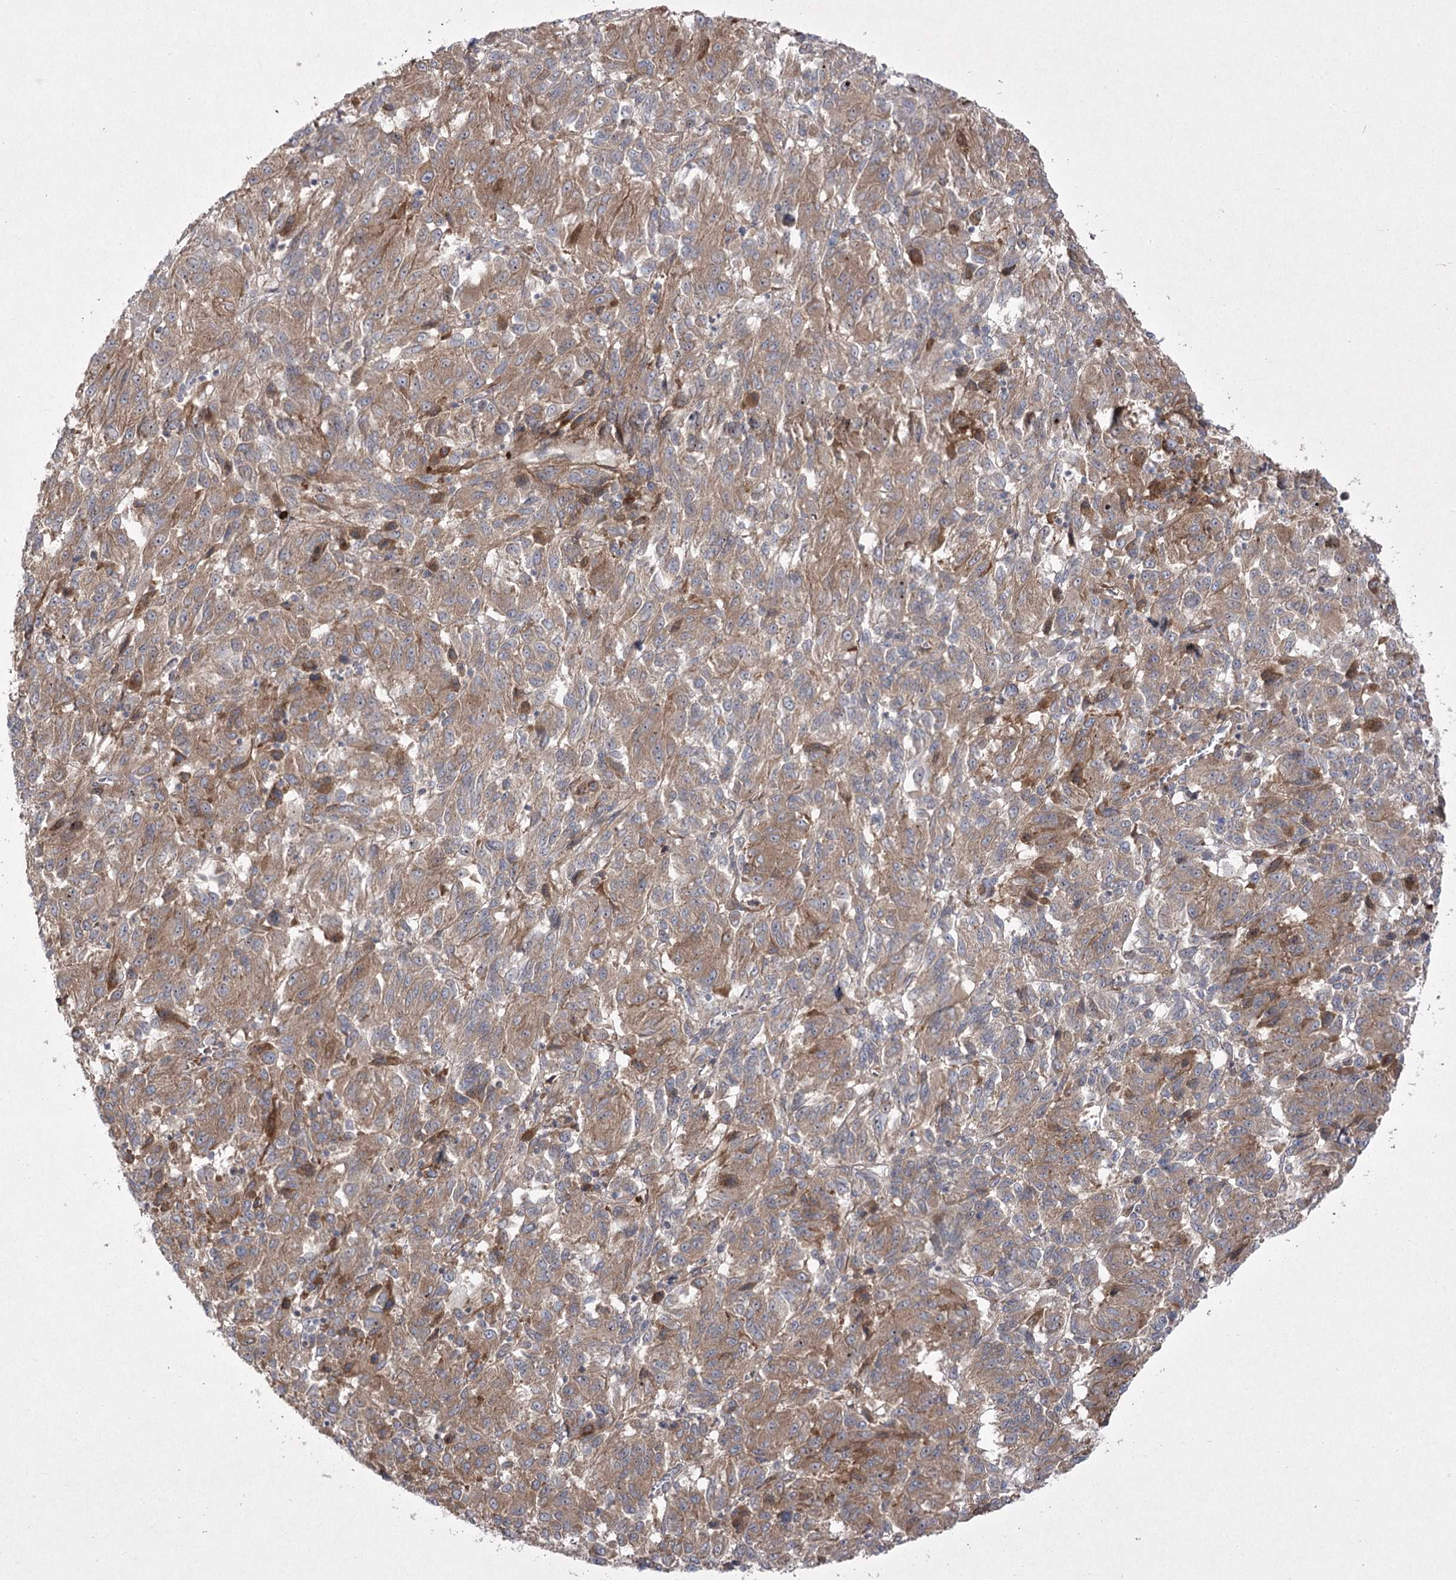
{"staining": {"intensity": "moderate", "quantity": ">75%", "location": "cytoplasmic/membranous"}, "tissue": "melanoma", "cell_type": "Tumor cells", "image_type": "cancer", "snomed": [{"axis": "morphology", "description": "Malignant melanoma, Metastatic site"}, {"axis": "topography", "description": "Lung"}], "caption": "An image of human melanoma stained for a protein reveals moderate cytoplasmic/membranous brown staining in tumor cells.", "gene": "PLEKHA5", "patient": {"sex": "male", "age": 64}}